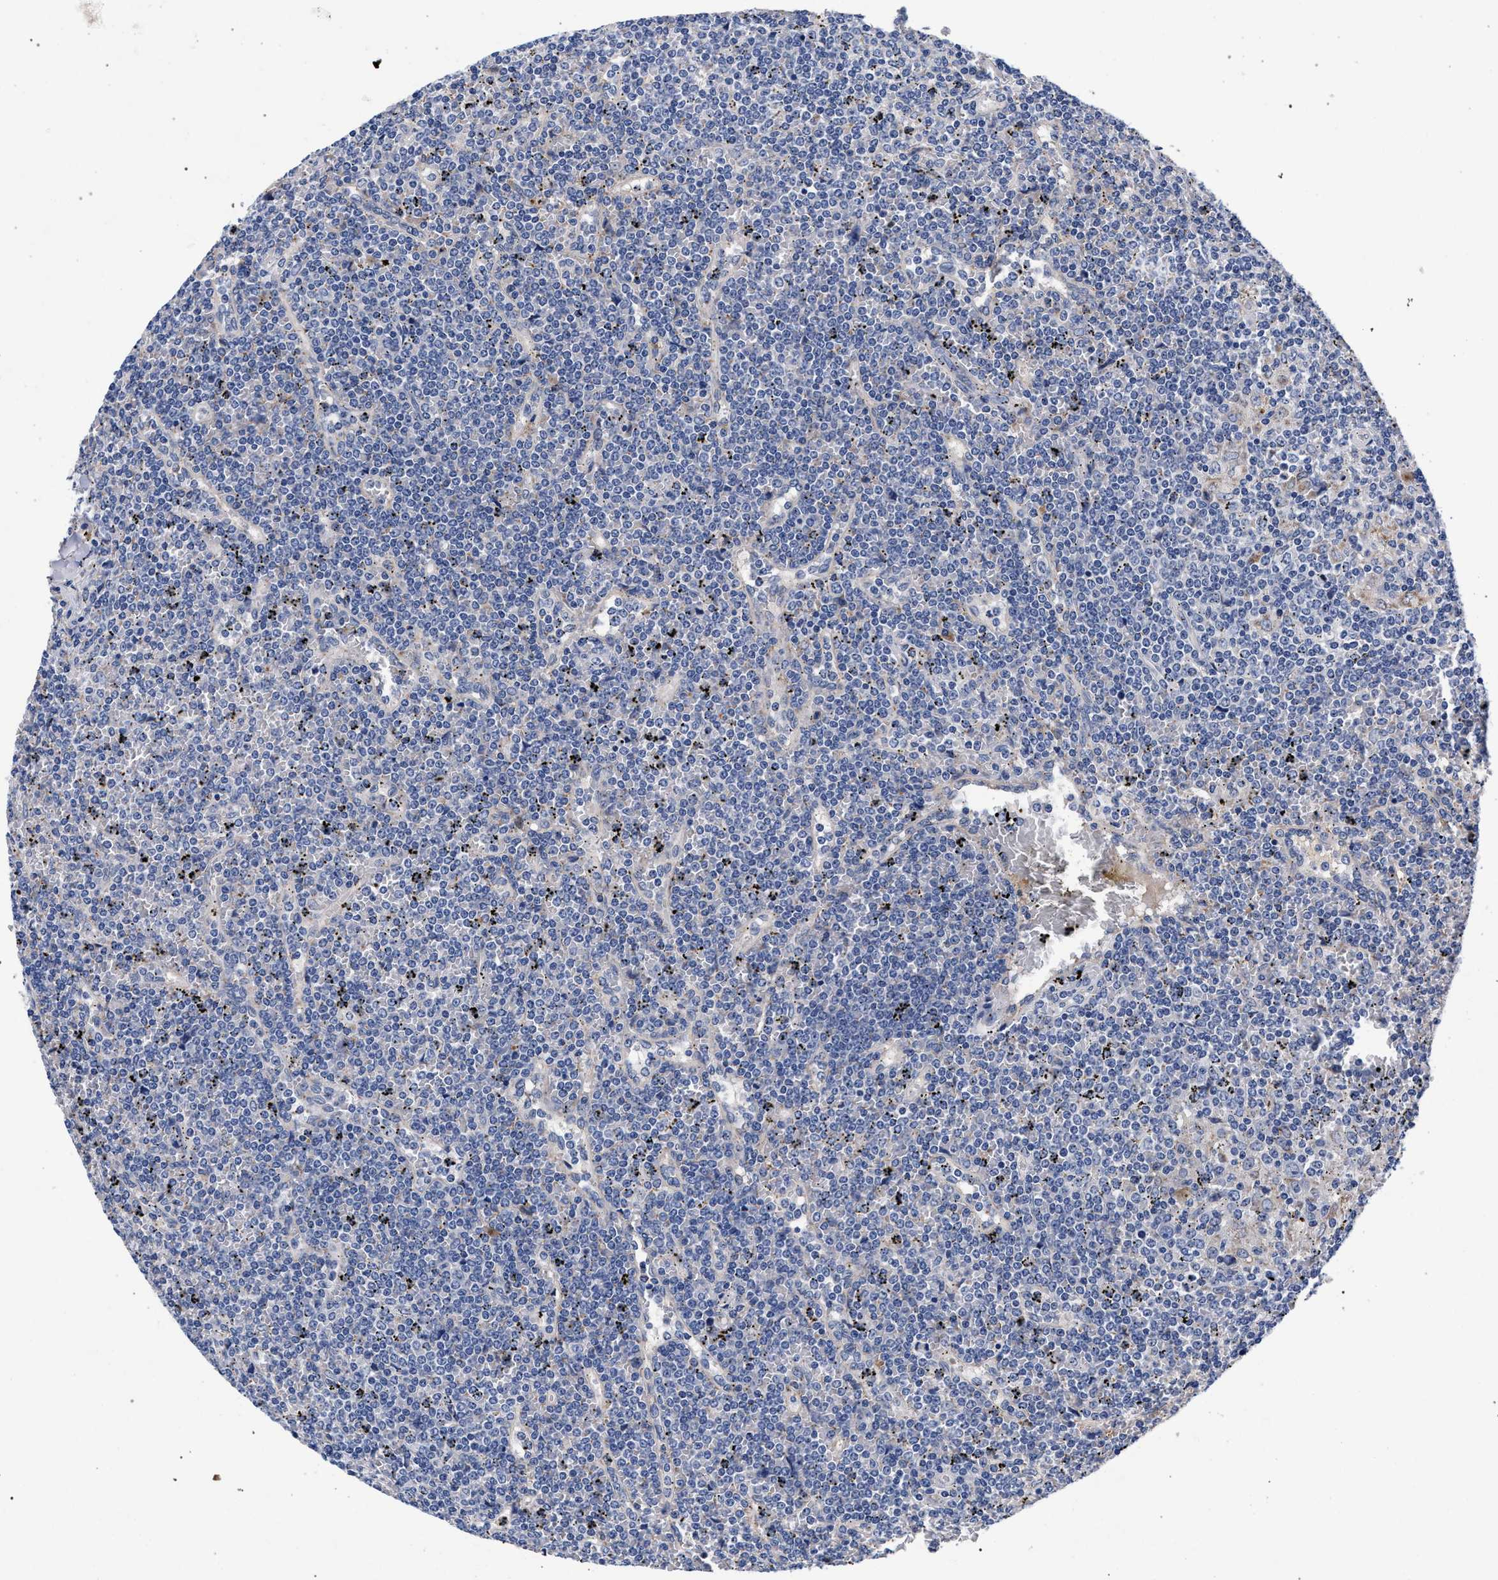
{"staining": {"intensity": "negative", "quantity": "none", "location": "none"}, "tissue": "lymphoma", "cell_type": "Tumor cells", "image_type": "cancer", "snomed": [{"axis": "morphology", "description": "Malignant lymphoma, non-Hodgkin's type, Low grade"}, {"axis": "topography", "description": "Spleen"}], "caption": "Tumor cells show no significant staining in lymphoma.", "gene": "ACOX1", "patient": {"sex": "female", "age": 19}}